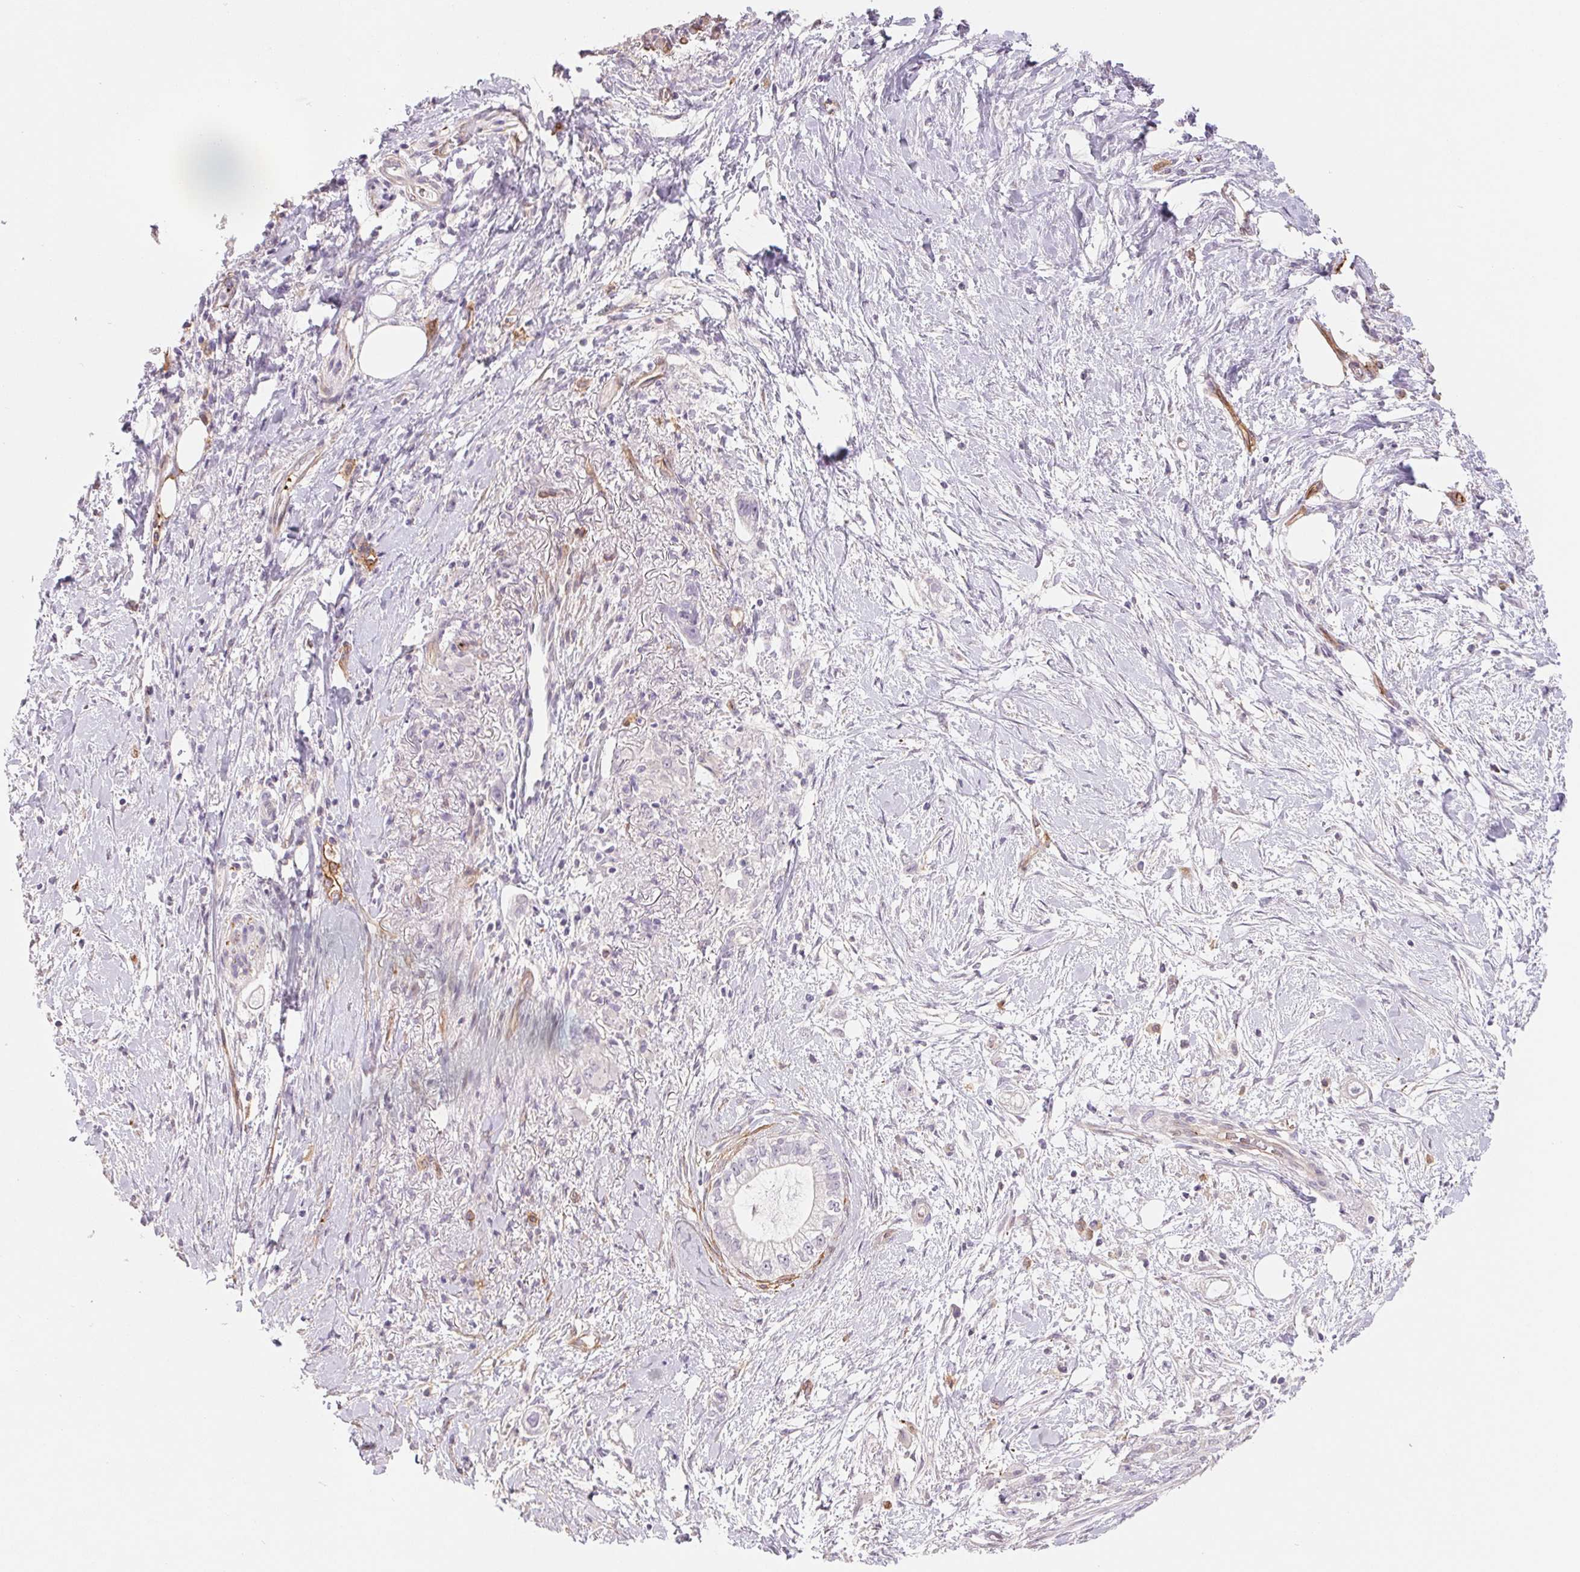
{"staining": {"intensity": "negative", "quantity": "none", "location": "none"}, "tissue": "pancreatic cancer", "cell_type": "Tumor cells", "image_type": "cancer", "snomed": [{"axis": "morphology", "description": "Adenocarcinoma, NOS"}, {"axis": "topography", "description": "Pancreas"}], "caption": "There is no significant staining in tumor cells of adenocarcinoma (pancreatic).", "gene": "ANKRD13B", "patient": {"sex": "male", "age": 70}}